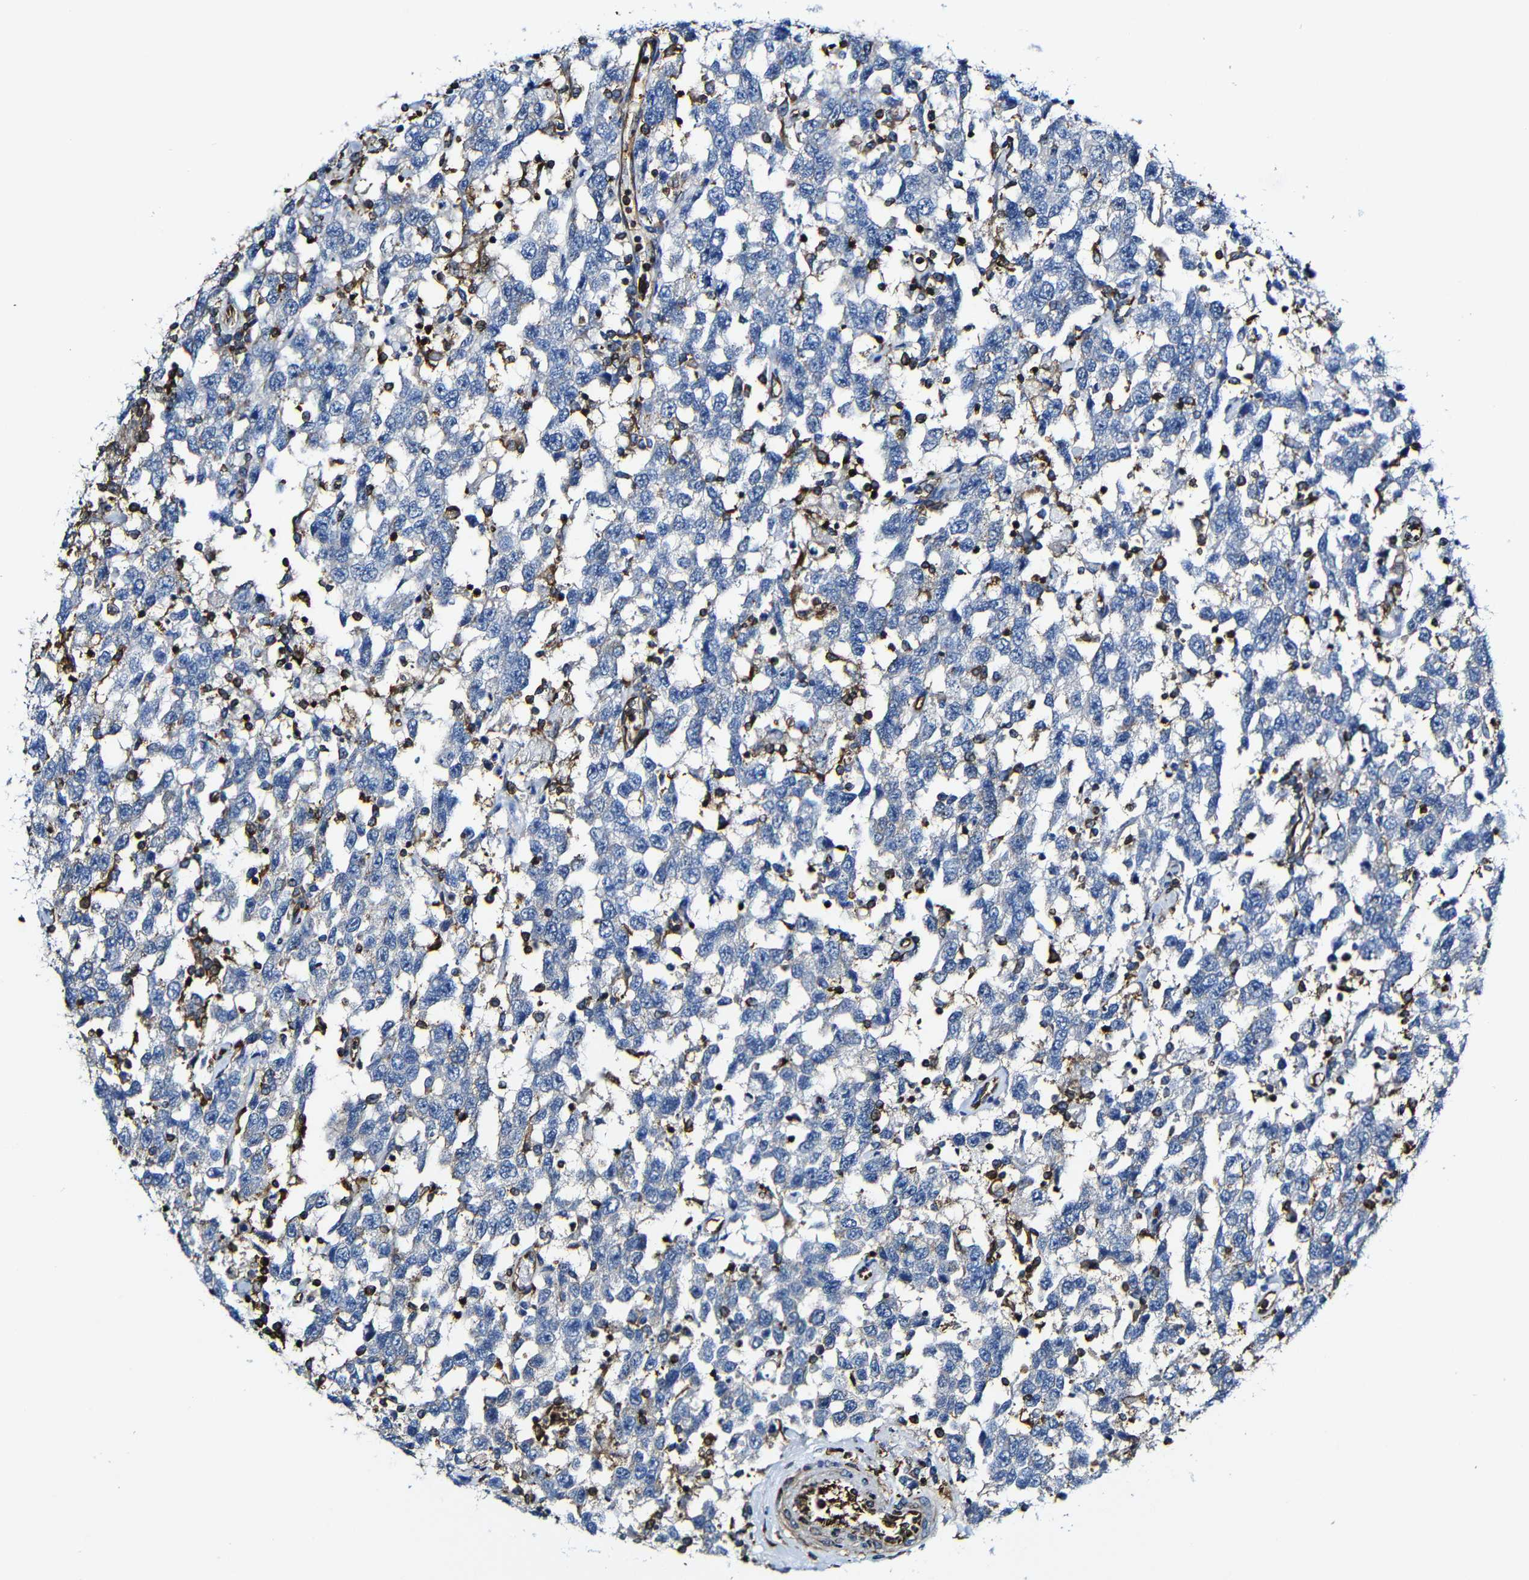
{"staining": {"intensity": "negative", "quantity": "none", "location": "none"}, "tissue": "testis cancer", "cell_type": "Tumor cells", "image_type": "cancer", "snomed": [{"axis": "morphology", "description": "Seminoma, NOS"}, {"axis": "topography", "description": "Testis"}], "caption": "Immunohistochemistry (IHC) of testis cancer (seminoma) shows no staining in tumor cells.", "gene": "MSN", "patient": {"sex": "male", "age": 41}}